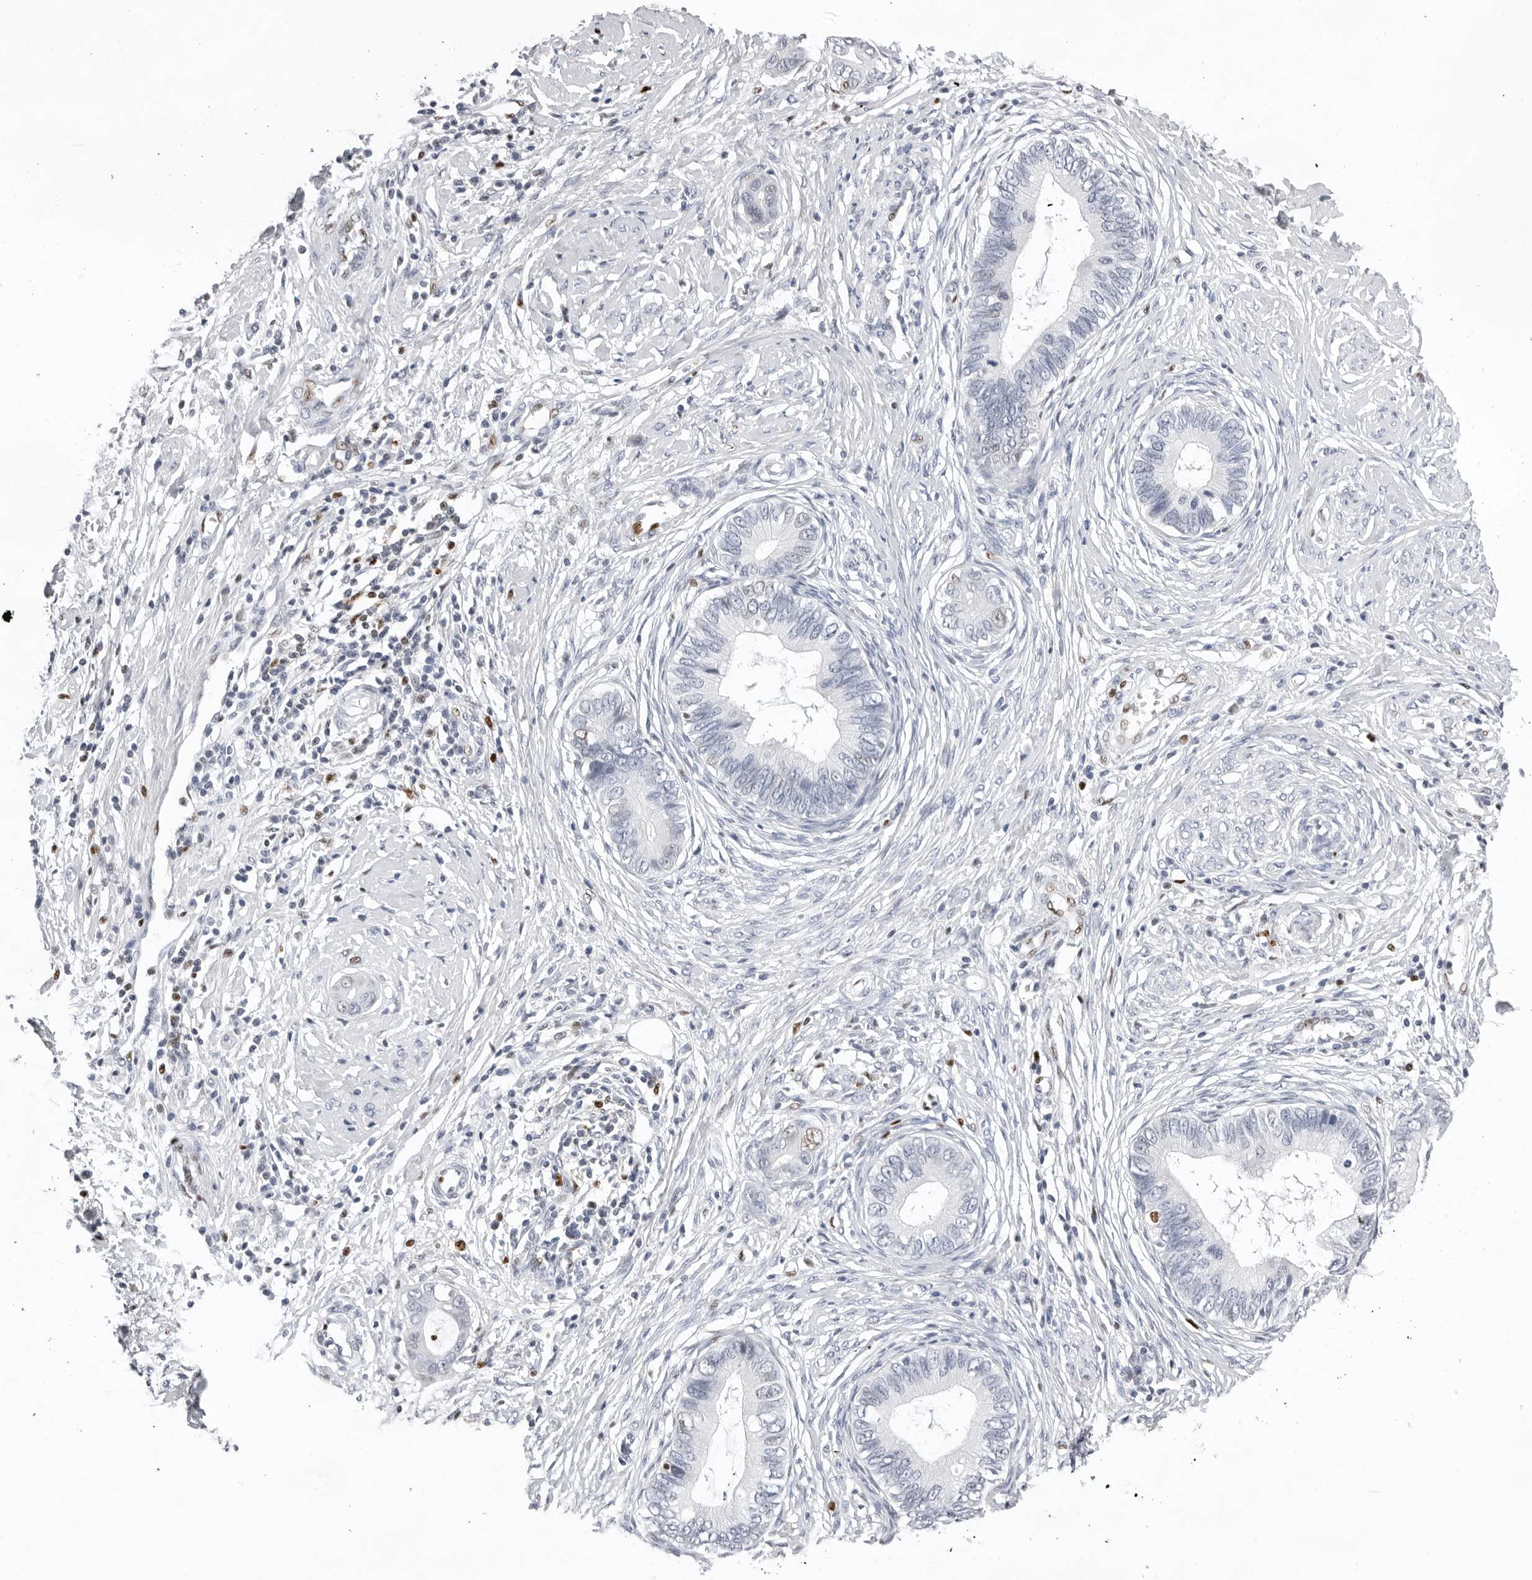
{"staining": {"intensity": "negative", "quantity": "none", "location": "none"}, "tissue": "cervical cancer", "cell_type": "Tumor cells", "image_type": "cancer", "snomed": [{"axis": "morphology", "description": "Adenocarcinoma, NOS"}, {"axis": "topography", "description": "Cervix"}], "caption": "This is an immunohistochemistry histopathology image of cervical cancer. There is no positivity in tumor cells.", "gene": "OGG1", "patient": {"sex": "female", "age": 44}}